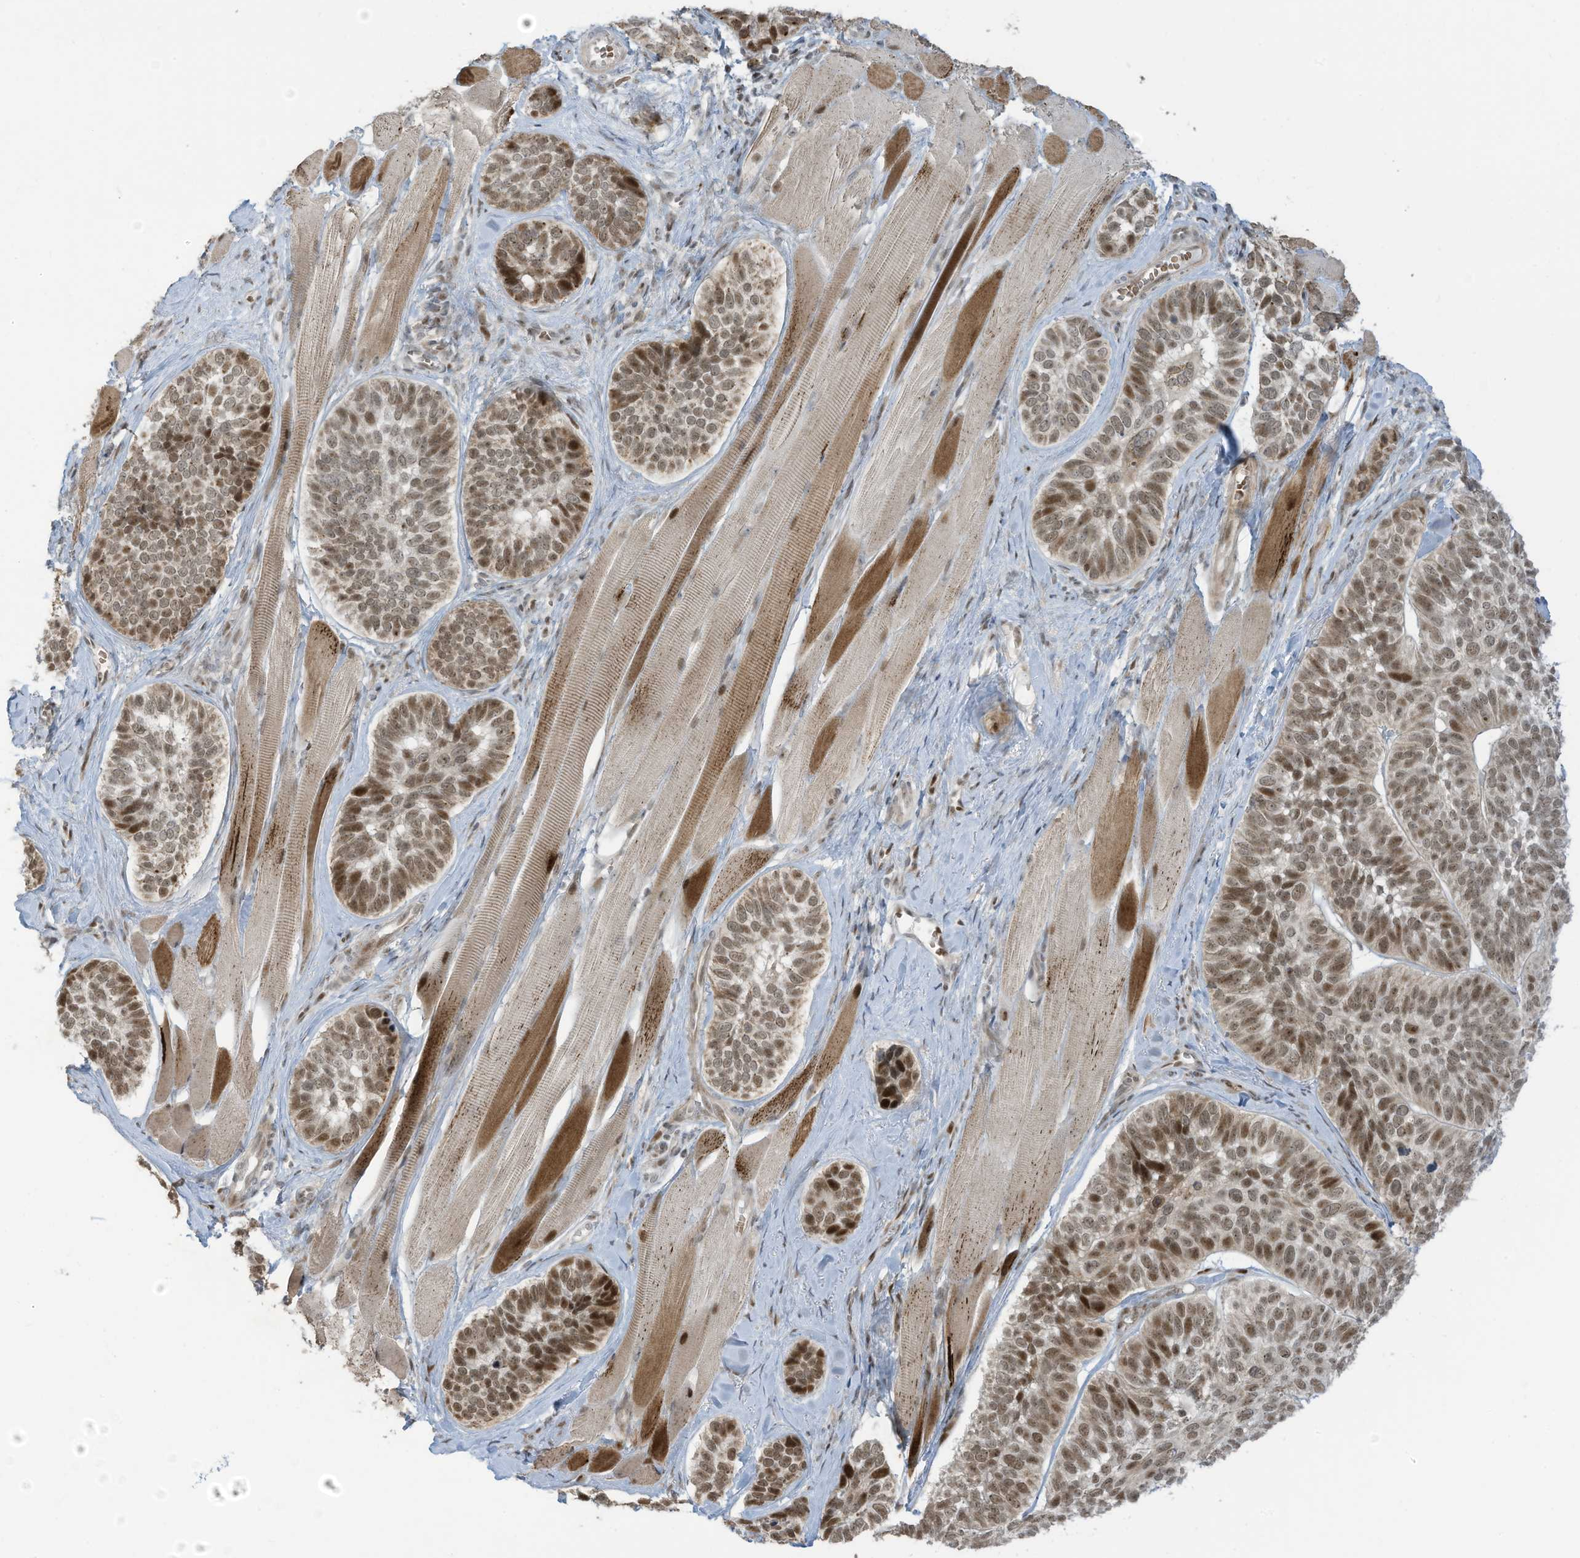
{"staining": {"intensity": "moderate", "quantity": ">75%", "location": "nuclear"}, "tissue": "skin cancer", "cell_type": "Tumor cells", "image_type": "cancer", "snomed": [{"axis": "morphology", "description": "Basal cell carcinoma"}, {"axis": "topography", "description": "Skin"}], "caption": "The histopathology image shows staining of basal cell carcinoma (skin), revealing moderate nuclear protein staining (brown color) within tumor cells.", "gene": "ZCWPW2", "patient": {"sex": "male", "age": 62}}